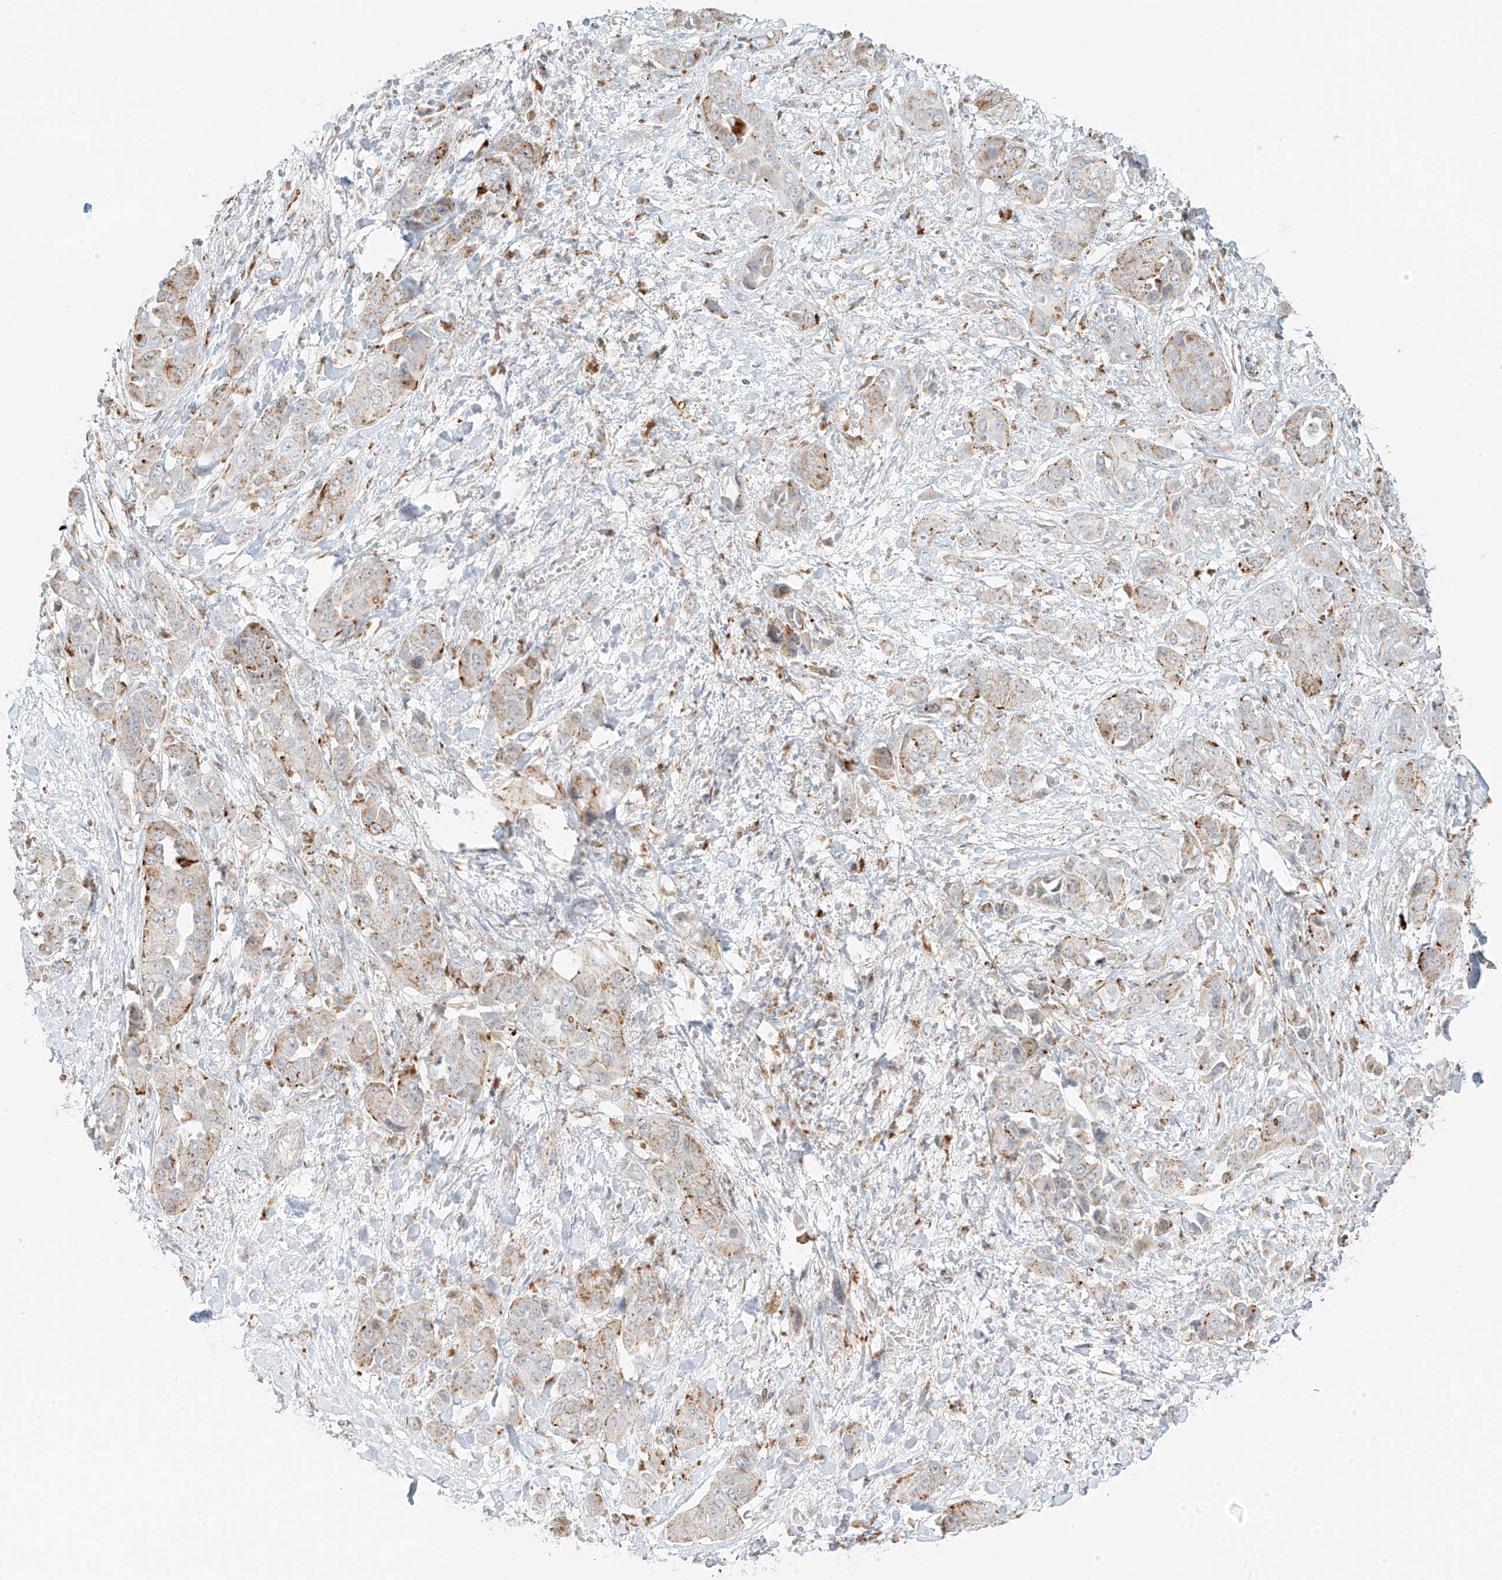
{"staining": {"intensity": "moderate", "quantity": ">75%", "location": "cytoplasmic/membranous"}, "tissue": "liver cancer", "cell_type": "Tumor cells", "image_type": "cancer", "snomed": [{"axis": "morphology", "description": "Cholangiocarcinoma"}, {"axis": "topography", "description": "Liver"}], "caption": "Moderate cytoplasmic/membranous positivity is appreciated in about >75% of tumor cells in liver cholangiocarcinoma. (brown staining indicates protein expression, while blue staining denotes nuclei).", "gene": "SLC35F6", "patient": {"sex": "female", "age": 52}}